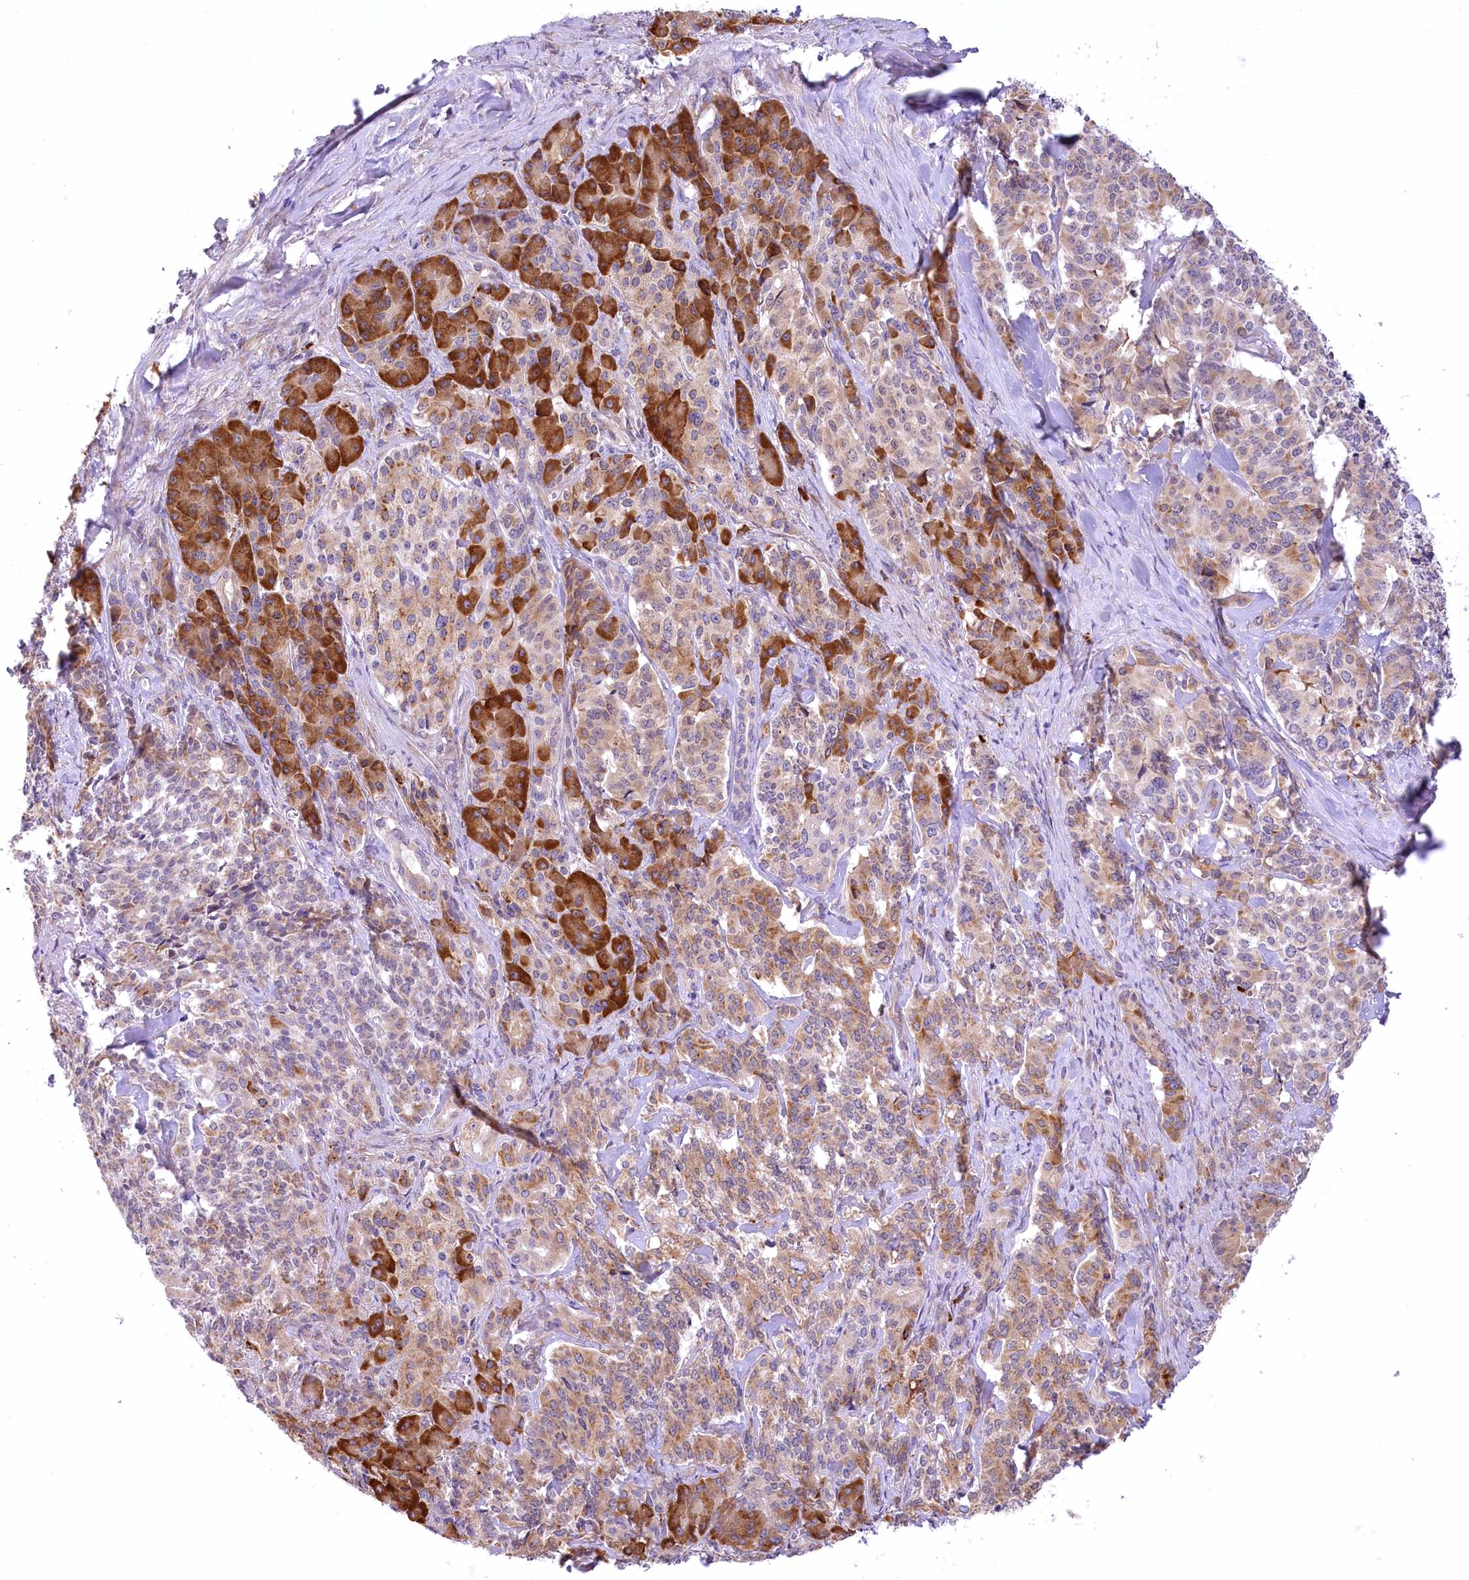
{"staining": {"intensity": "strong", "quantity": "<25%", "location": "cytoplasmic/membranous"}, "tissue": "pancreatic cancer", "cell_type": "Tumor cells", "image_type": "cancer", "snomed": [{"axis": "morphology", "description": "Adenocarcinoma, NOS"}, {"axis": "topography", "description": "Pancreas"}], "caption": "Protein positivity by IHC shows strong cytoplasmic/membranous positivity in approximately <25% of tumor cells in pancreatic cancer.", "gene": "NCKAP5", "patient": {"sex": "female", "age": 74}}